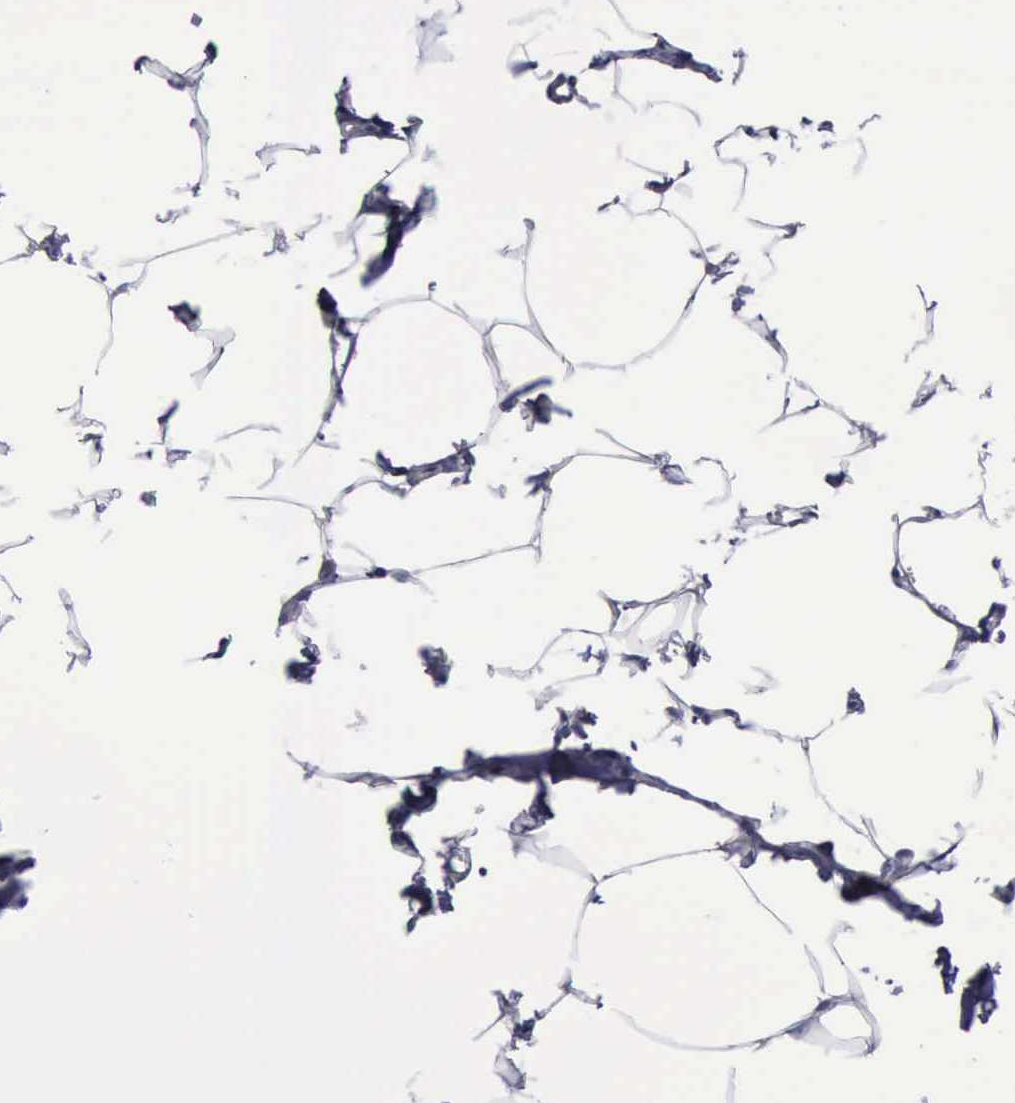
{"staining": {"intensity": "negative", "quantity": "none", "location": "none"}, "tissue": "adipose tissue", "cell_type": "Adipocytes", "image_type": "normal", "snomed": [{"axis": "morphology", "description": "Normal tissue, NOS"}, {"axis": "topography", "description": "Vascular tissue"}], "caption": "Immunohistochemistry photomicrograph of unremarkable adipose tissue stained for a protein (brown), which reveals no expression in adipocytes.", "gene": "FLNA", "patient": {"sex": "male", "age": 41}}